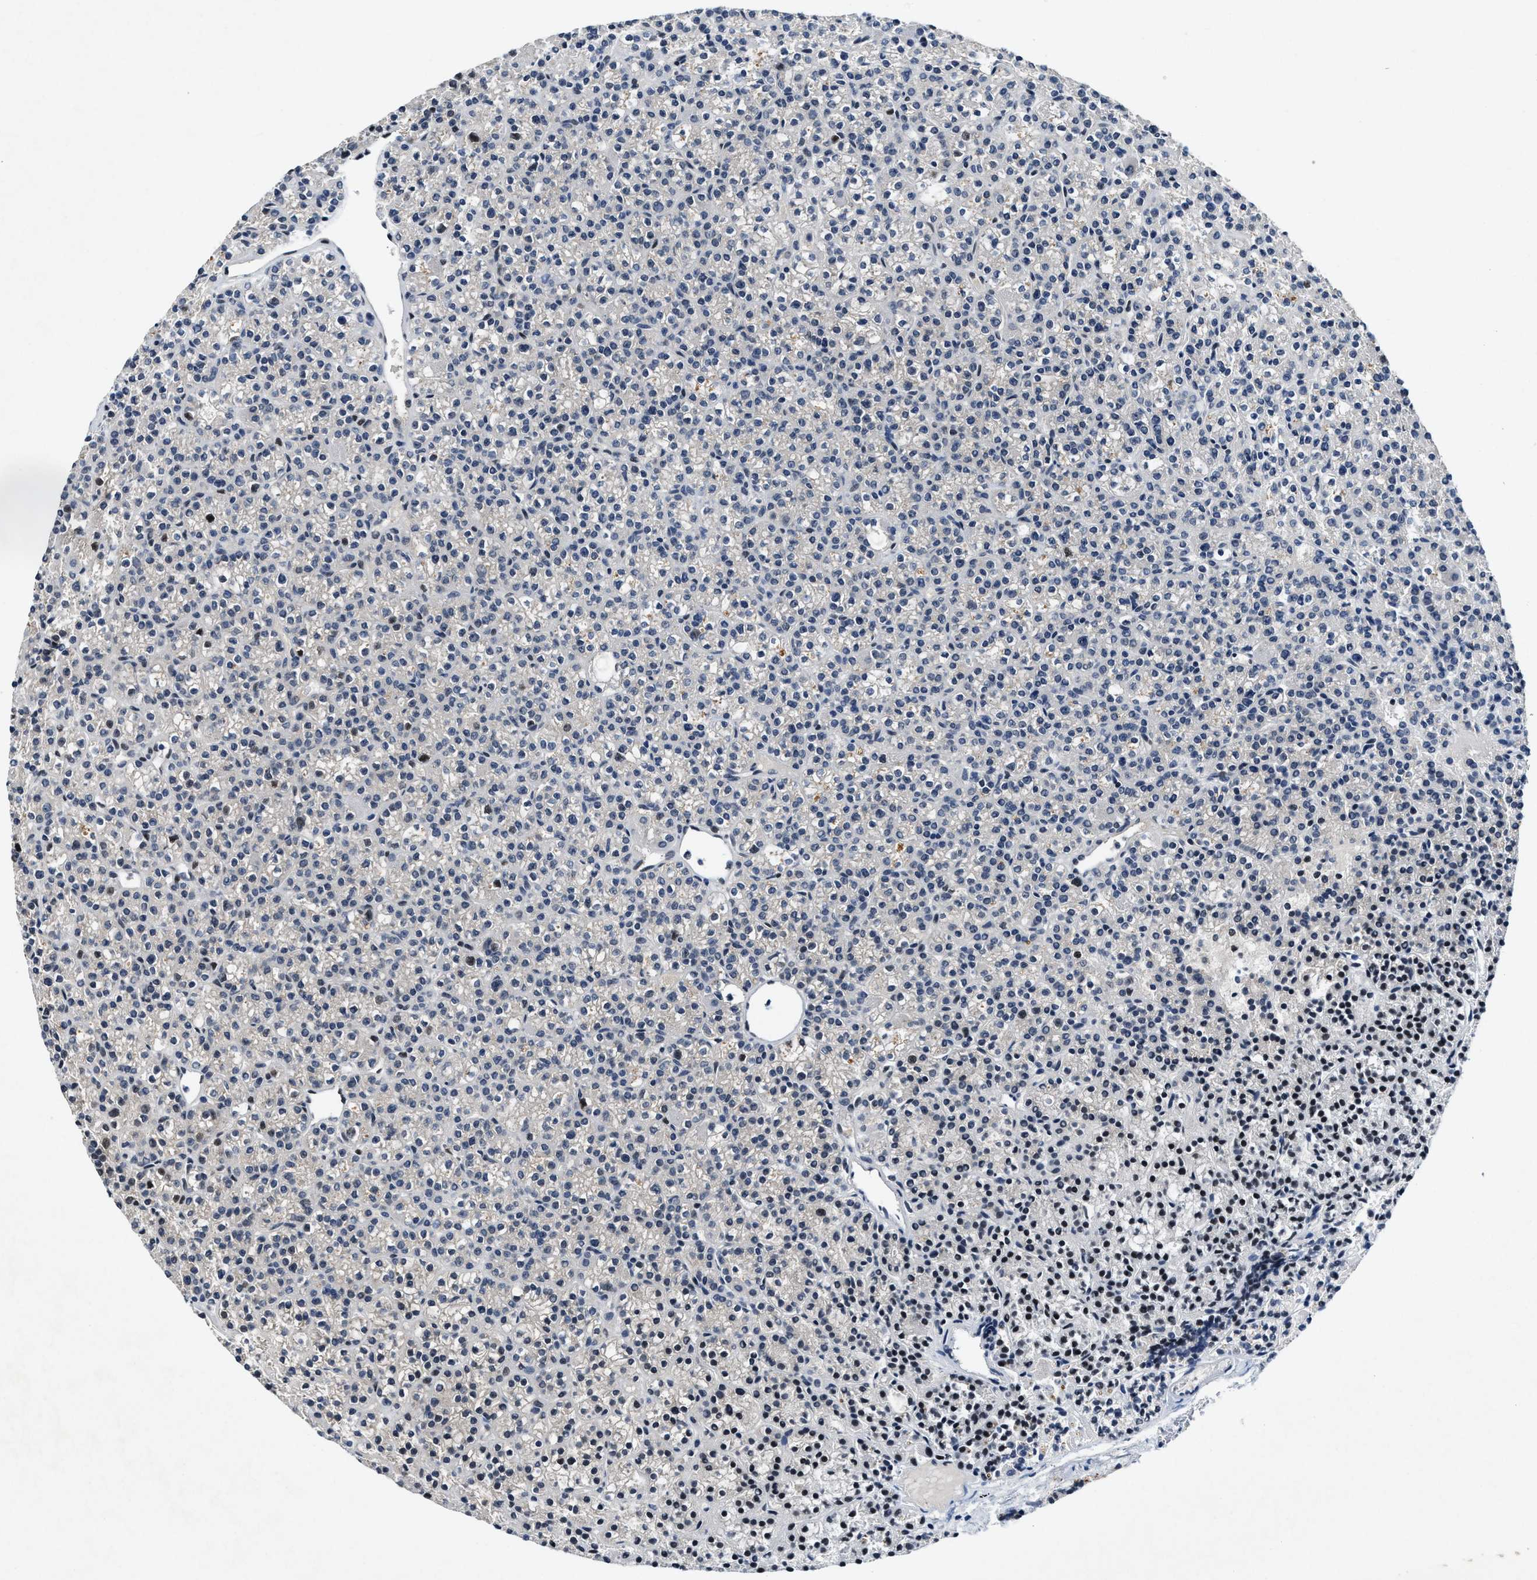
{"staining": {"intensity": "strong", "quantity": "25%-75%", "location": "nuclear"}, "tissue": "parathyroid gland", "cell_type": "Glandular cells", "image_type": "normal", "snomed": [{"axis": "morphology", "description": "Normal tissue, NOS"}, {"axis": "morphology", "description": "Adenoma, NOS"}, {"axis": "topography", "description": "Parathyroid gland"}], "caption": "The immunohistochemical stain labels strong nuclear expression in glandular cells of normal parathyroid gland. (DAB (3,3'-diaminobenzidine) IHC, brown staining for protein, blue staining for nuclei).", "gene": "NCOA1", "patient": {"sex": "female", "age": 64}}